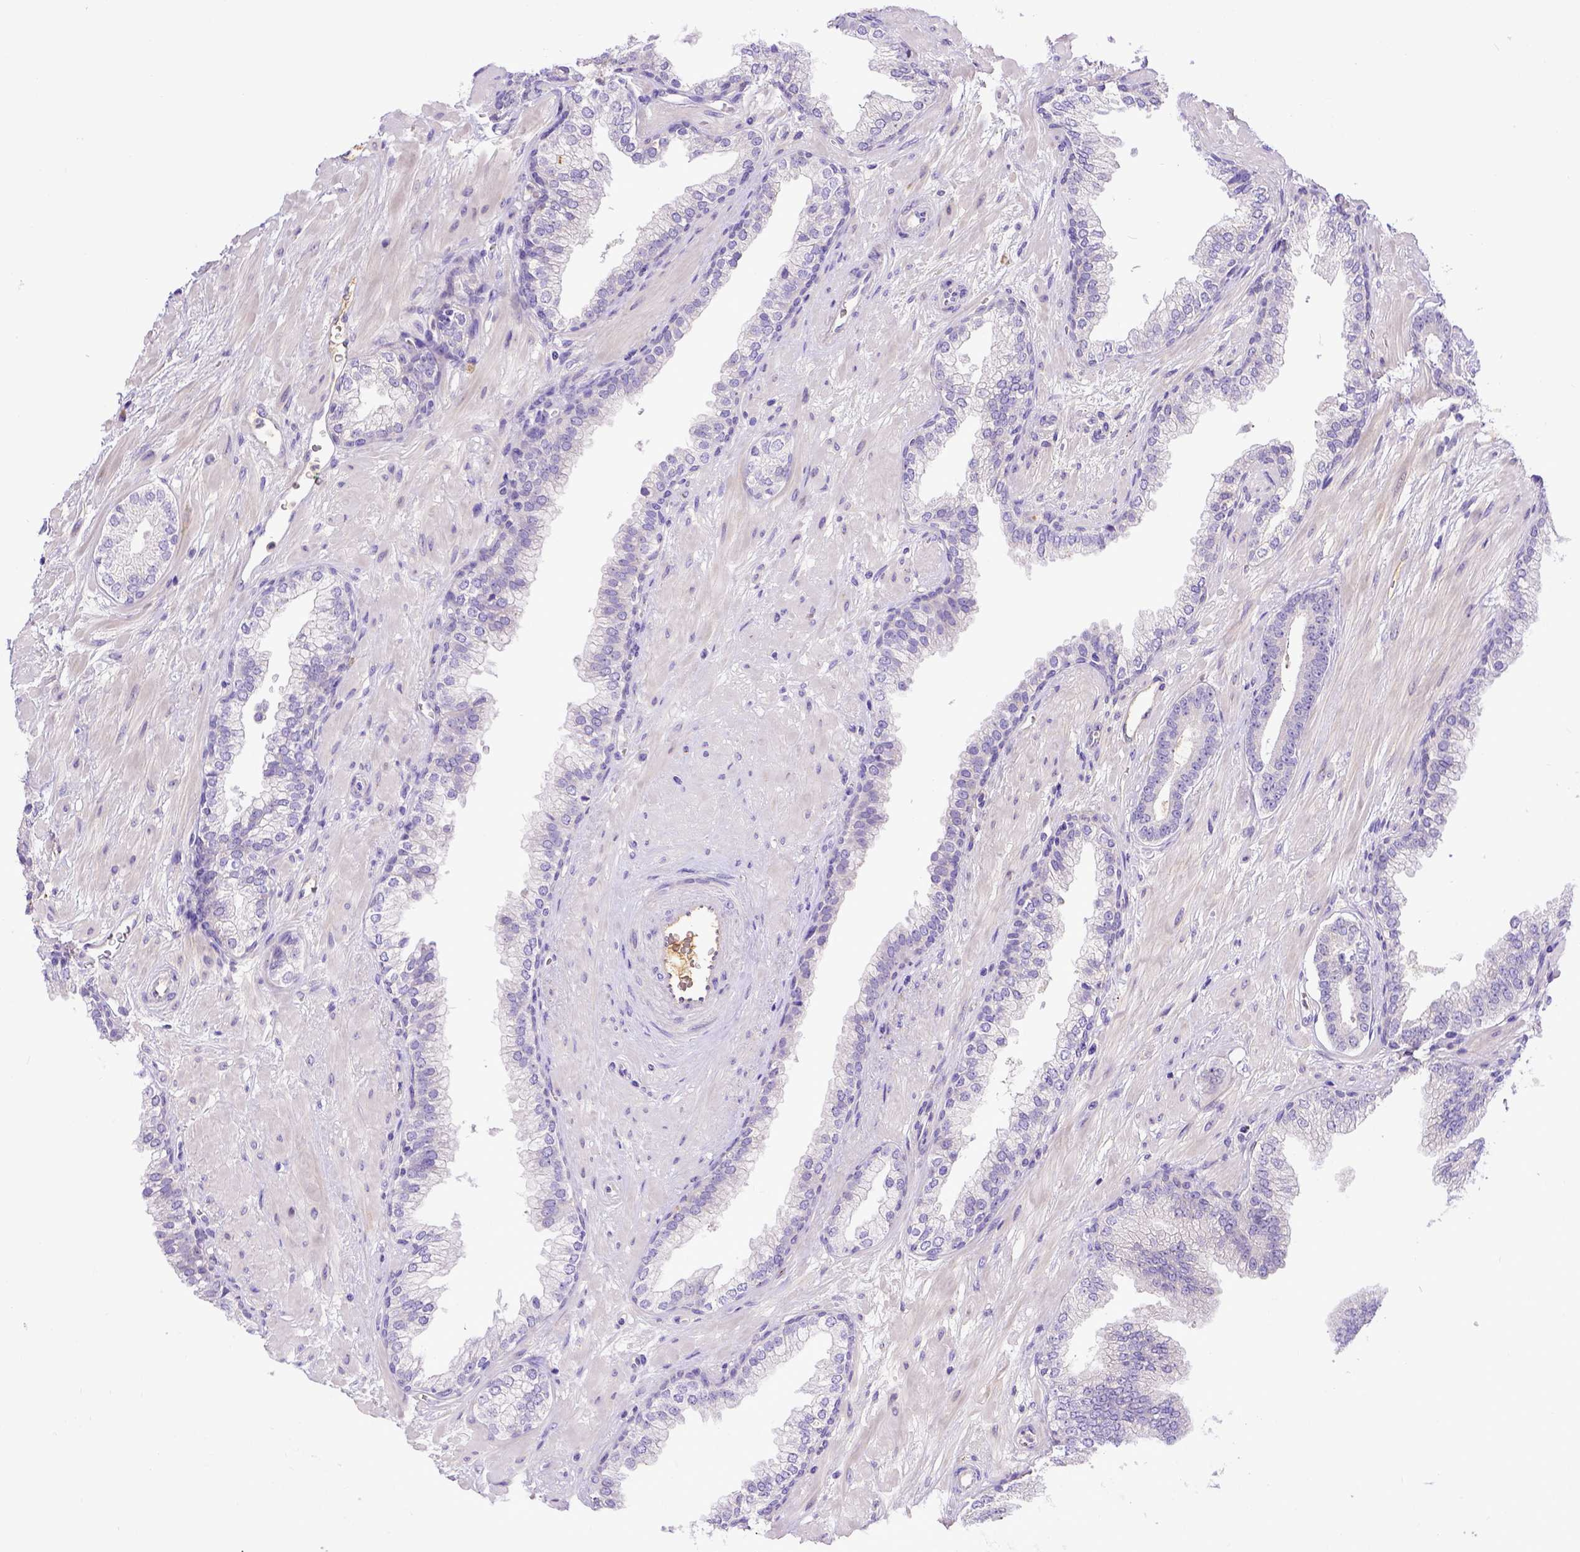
{"staining": {"intensity": "negative", "quantity": "none", "location": "none"}, "tissue": "prostate cancer", "cell_type": "Tumor cells", "image_type": "cancer", "snomed": [{"axis": "morphology", "description": "Adenocarcinoma, Low grade"}, {"axis": "topography", "description": "Prostate"}], "caption": "Prostate cancer was stained to show a protein in brown. There is no significant positivity in tumor cells.", "gene": "CFAP300", "patient": {"sex": "male", "age": 61}}